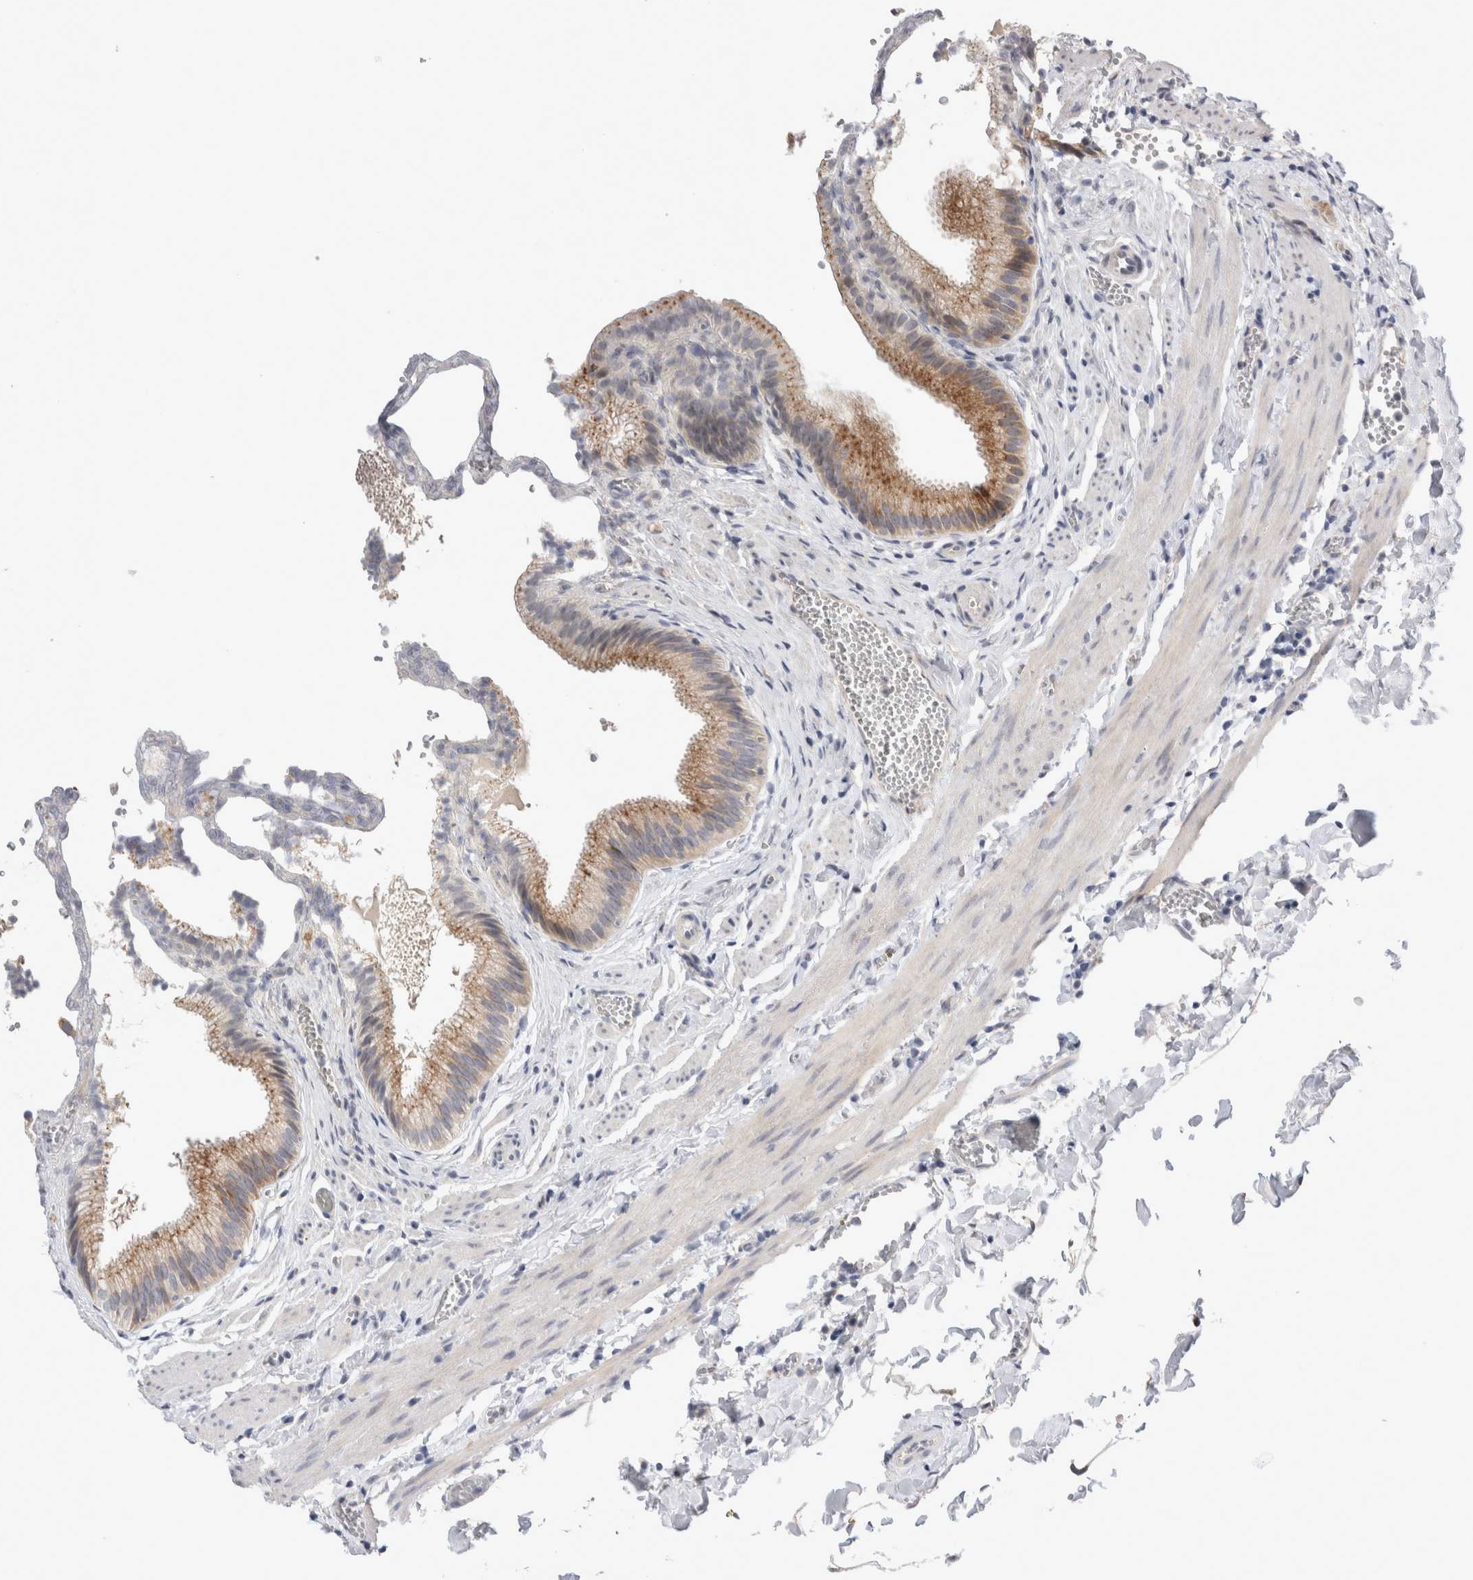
{"staining": {"intensity": "weak", "quantity": ">75%", "location": "cytoplasmic/membranous"}, "tissue": "gallbladder", "cell_type": "Glandular cells", "image_type": "normal", "snomed": [{"axis": "morphology", "description": "Normal tissue, NOS"}, {"axis": "topography", "description": "Gallbladder"}], "caption": "Gallbladder stained for a protein shows weak cytoplasmic/membranous positivity in glandular cells. The staining was performed using DAB to visualize the protein expression in brown, while the nuclei were stained in blue with hematoxylin (Magnification: 20x).", "gene": "TRMT9B", "patient": {"sex": "male", "age": 38}}